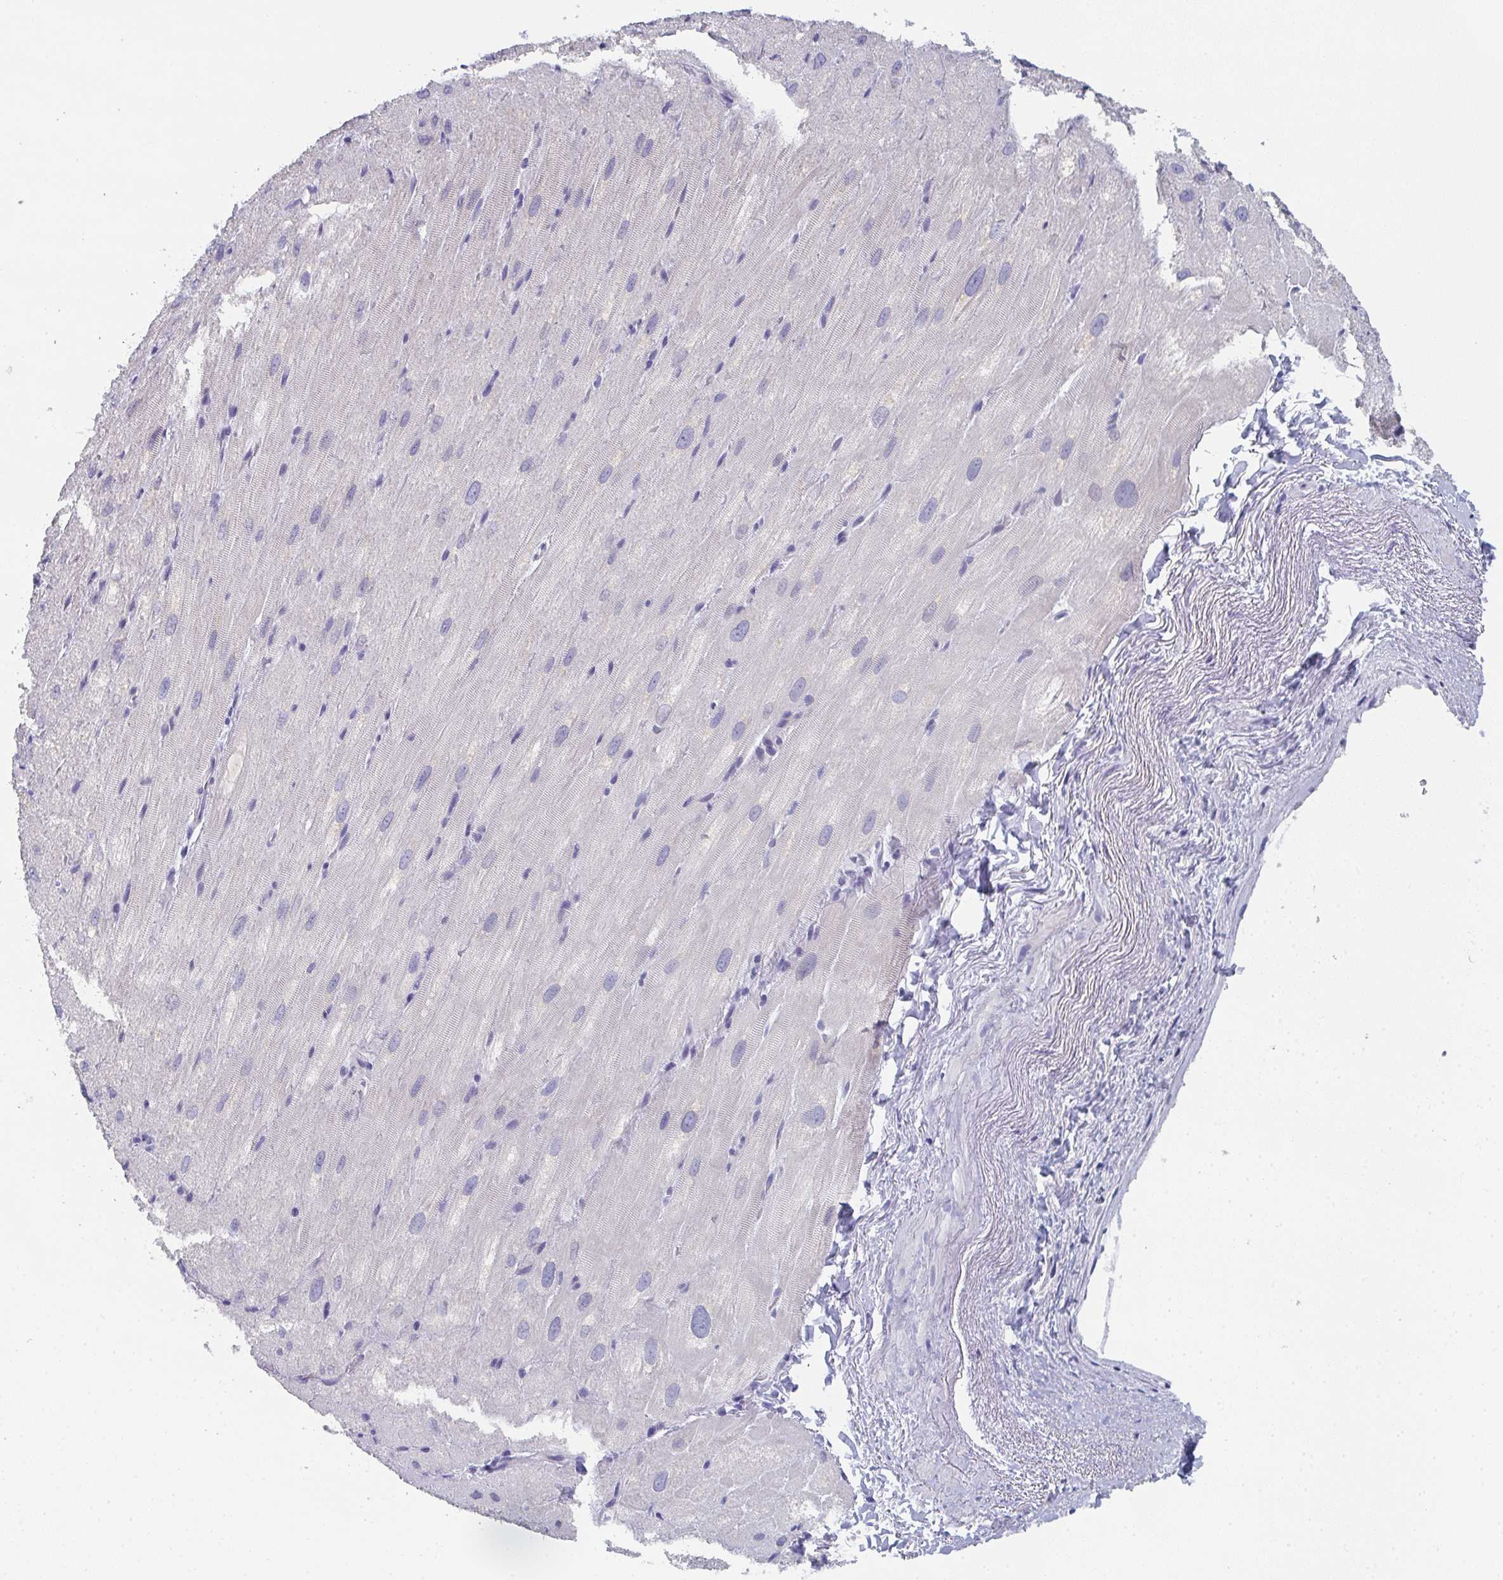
{"staining": {"intensity": "negative", "quantity": "none", "location": "none"}, "tissue": "heart muscle", "cell_type": "Cardiomyocytes", "image_type": "normal", "snomed": [{"axis": "morphology", "description": "Normal tissue, NOS"}, {"axis": "topography", "description": "Heart"}], "caption": "Immunohistochemistry (IHC) of normal heart muscle demonstrates no positivity in cardiomyocytes. (Brightfield microscopy of DAB (3,3'-diaminobenzidine) IHC at high magnification).", "gene": "DYDC2", "patient": {"sex": "male", "age": 62}}